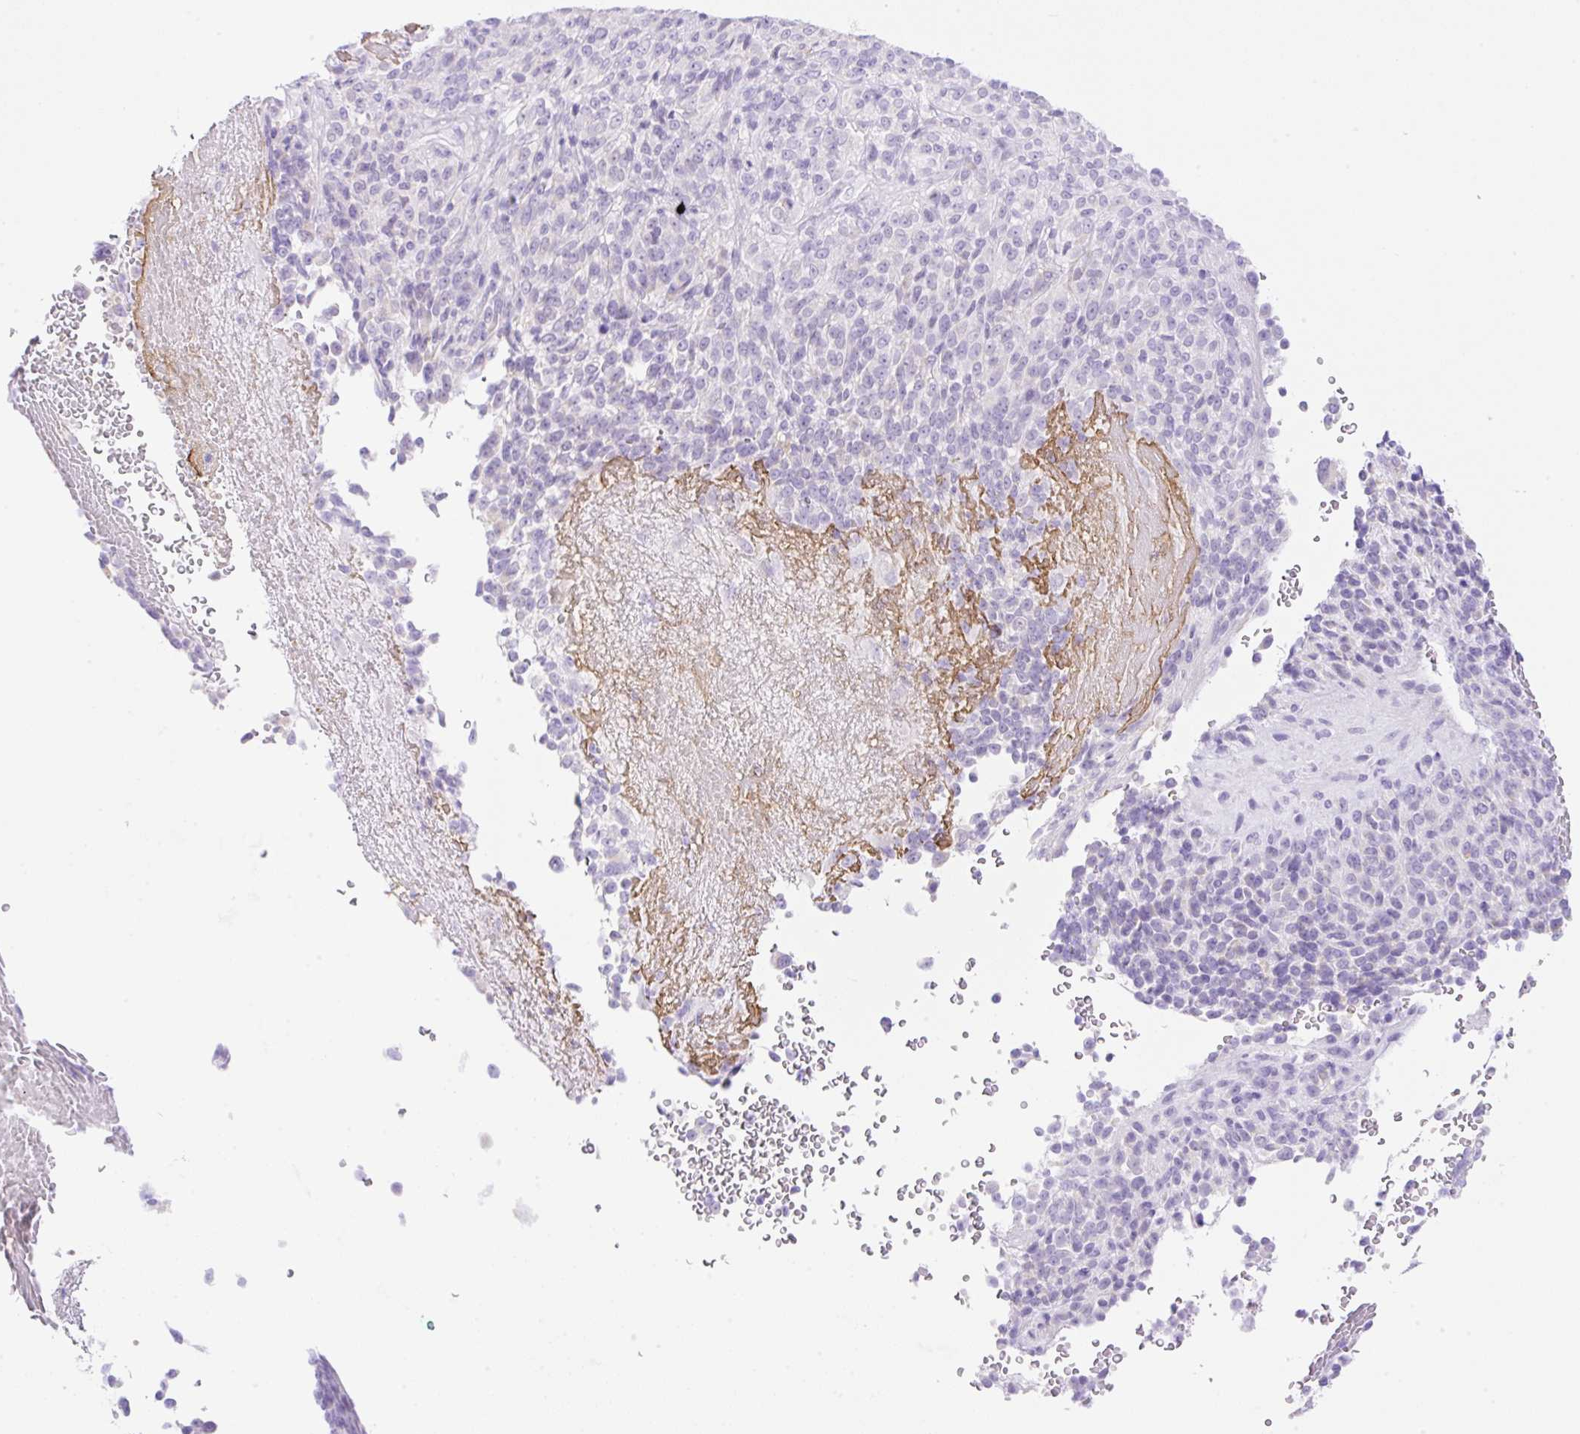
{"staining": {"intensity": "negative", "quantity": "none", "location": "none"}, "tissue": "melanoma", "cell_type": "Tumor cells", "image_type": "cancer", "snomed": [{"axis": "morphology", "description": "Malignant melanoma, Metastatic site"}, {"axis": "topography", "description": "Brain"}], "caption": "Tumor cells show no significant protein expression in melanoma.", "gene": "CDX1", "patient": {"sex": "female", "age": 56}}